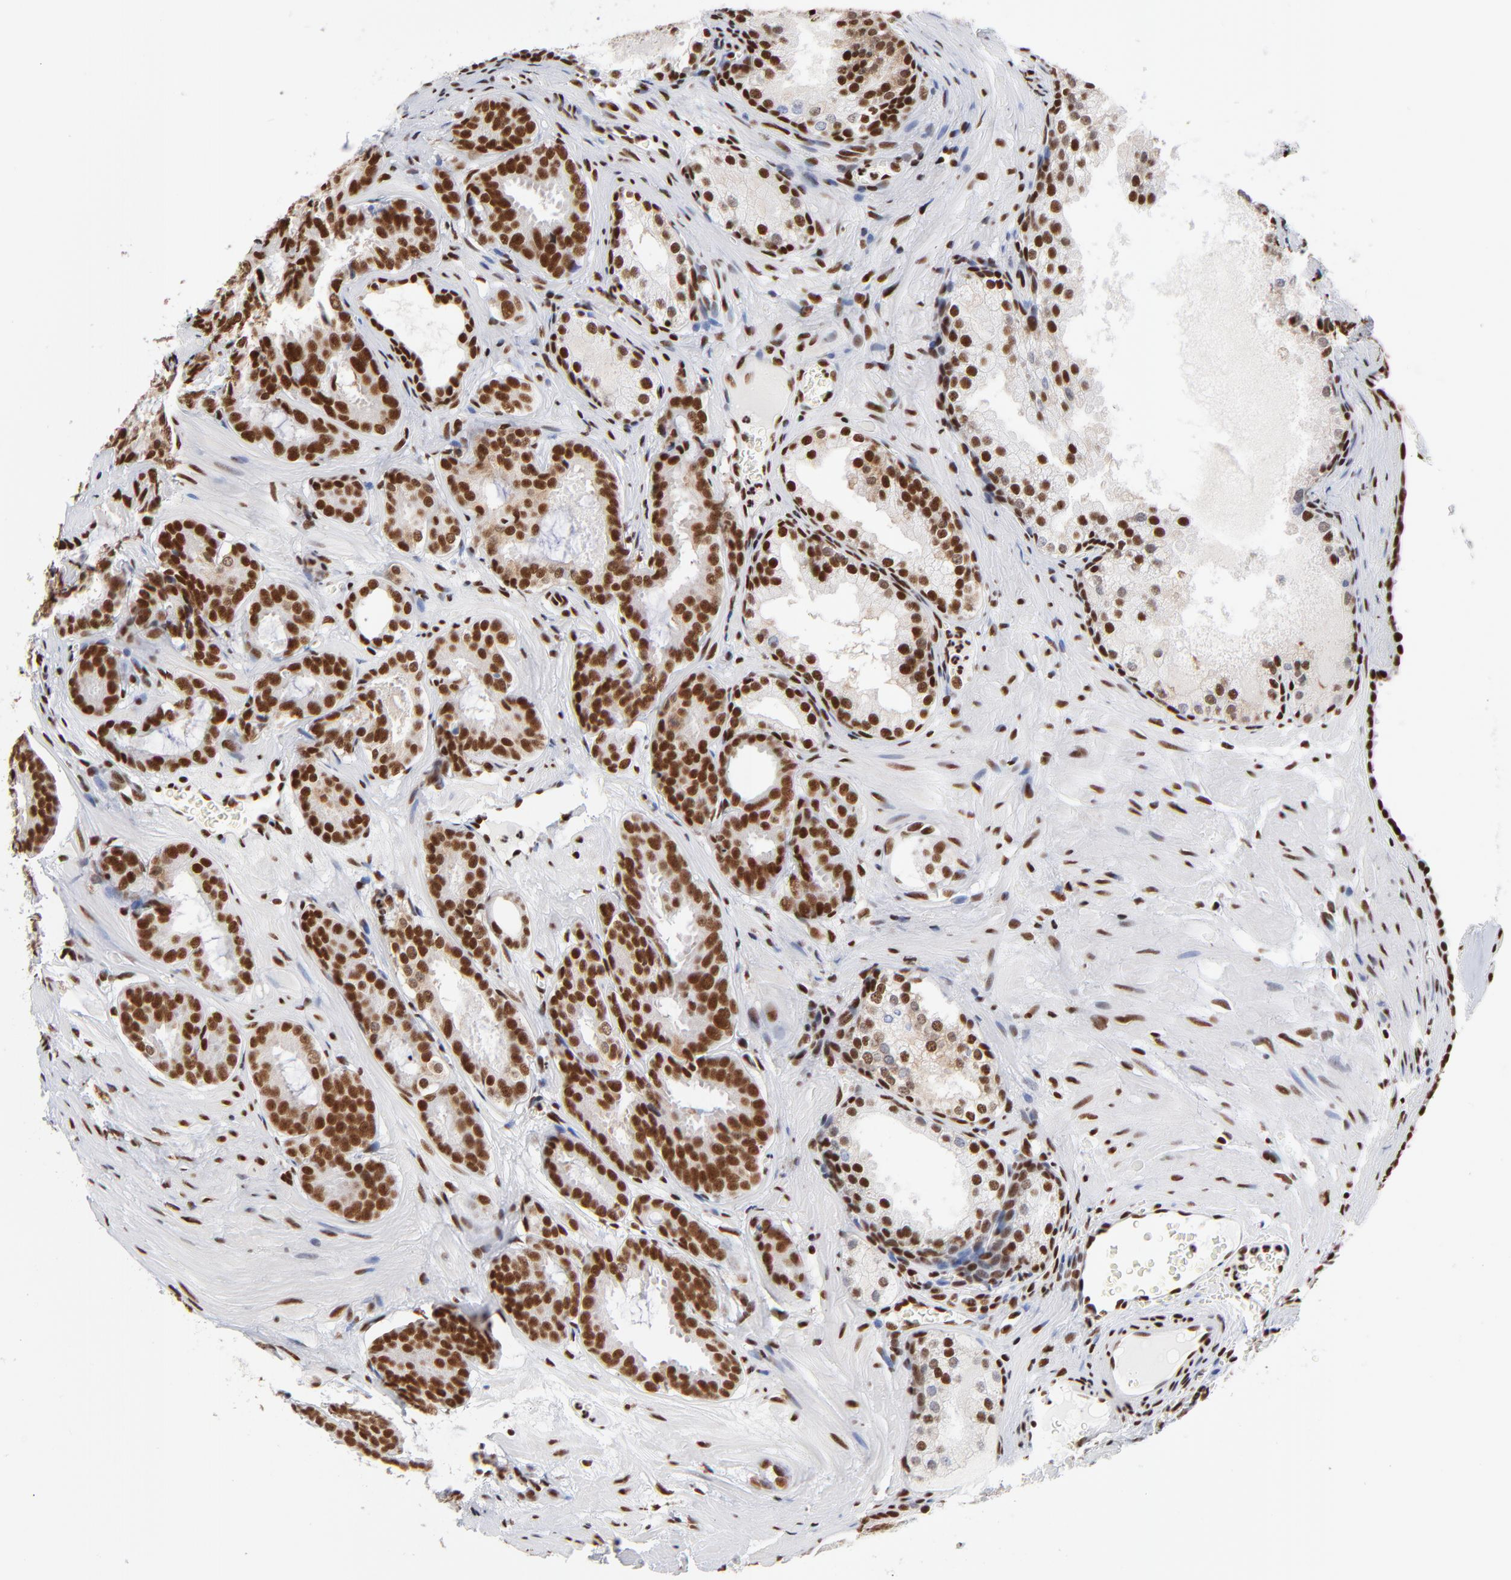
{"staining": {"intensity": "strong", "quantity": ">75%", "location": "cytoplasmic/membranous,nuclear"}, "tissue": "prostate cancer", "cell_type": "Tumor cells", "image_type": "cancer", "snomed": [{"axis": "morphology", "description": "Adenocarcinoma, Medium grade"}, {"axis": "topography", "description": "Prostate"}], "caption": "Prostate medium-grade adenocarcinoma stained with immunohistochemistry exhibits strong cytoplasmic/membranous and nuclear positivity in approximately >75% of tumor cells.", "gene": "CREB1", "patient": {"sex": "male", "age": 64}}